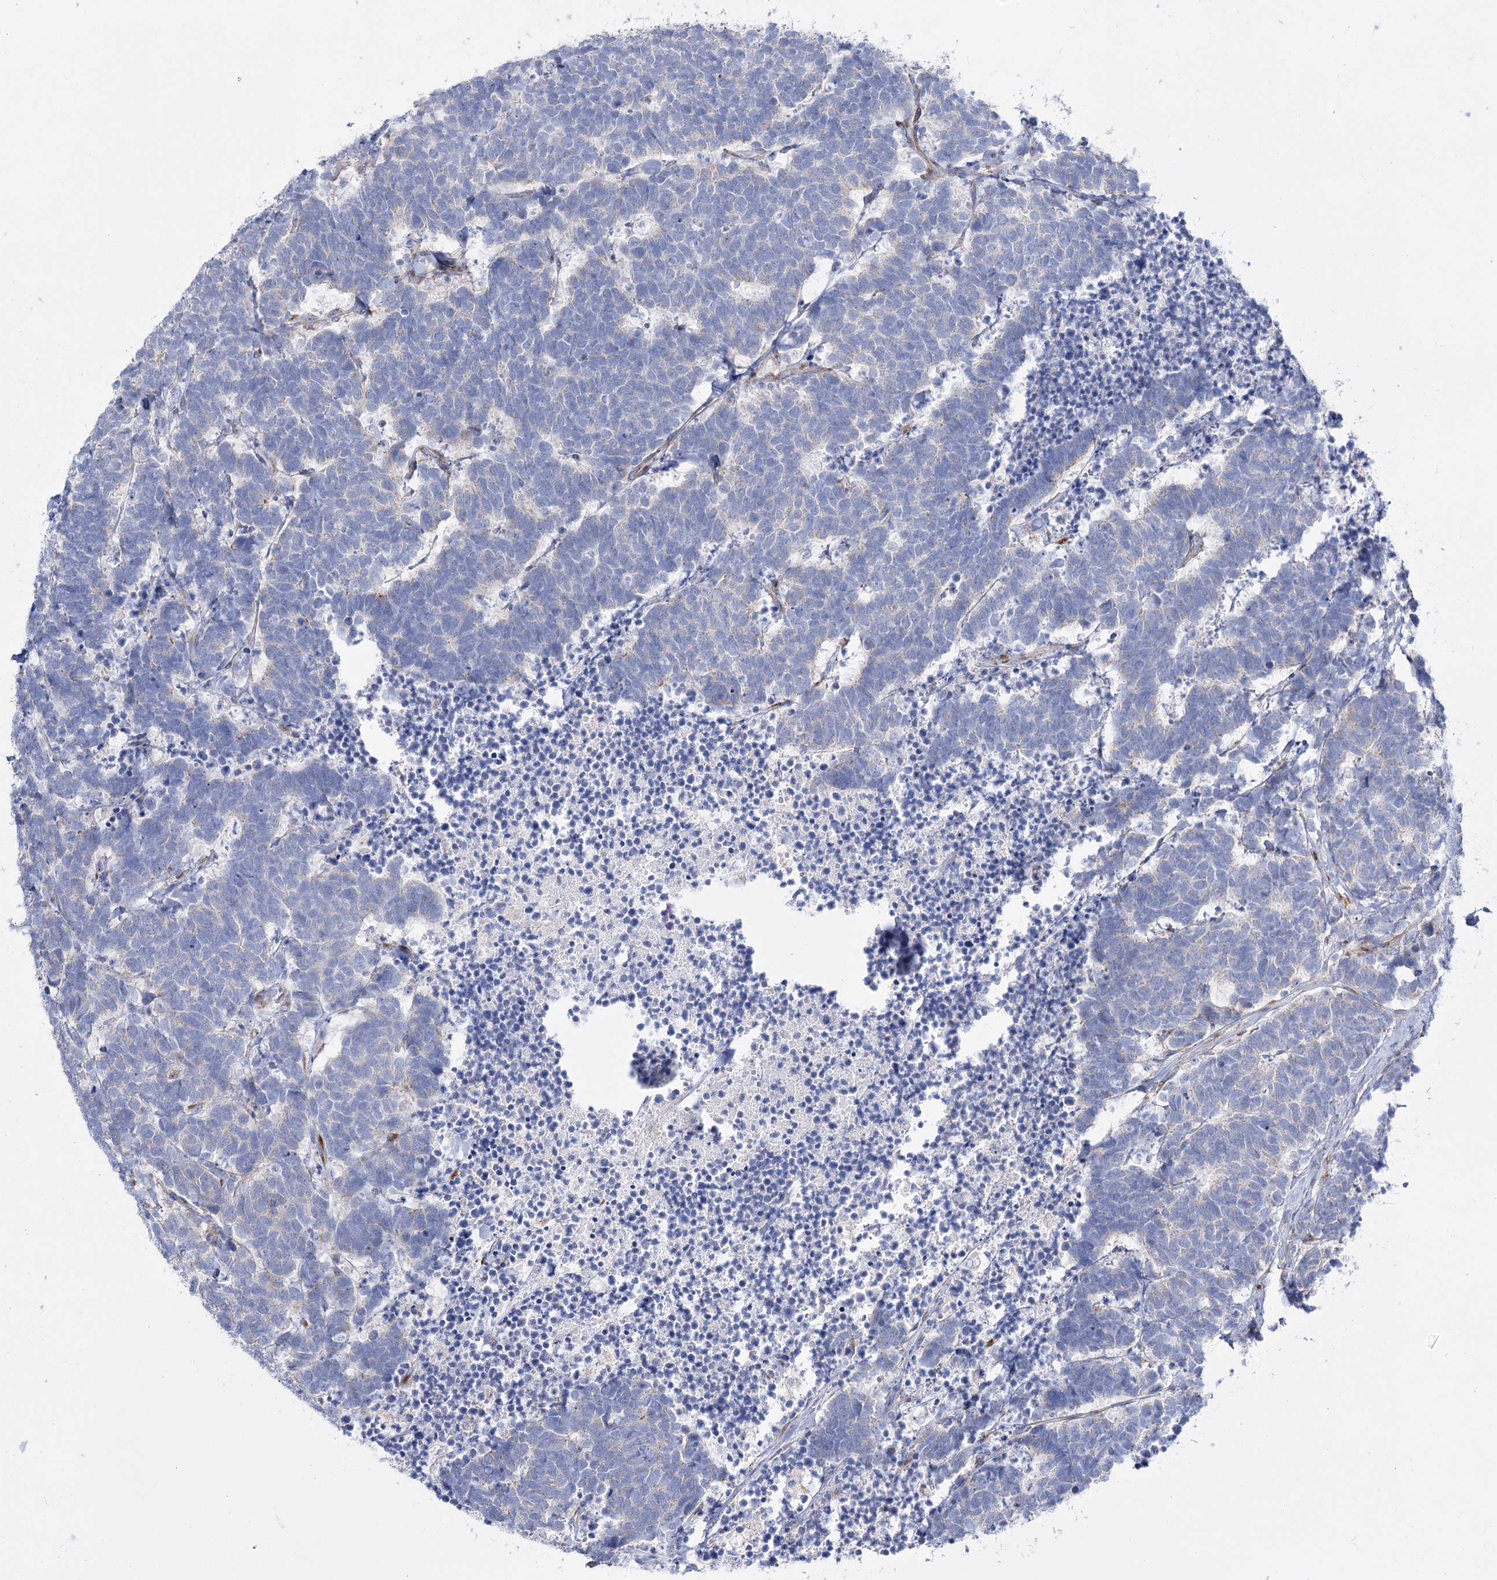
{"staining": {"intensity": "negative", "quantity": "none", "location": "none"}, "tissue": "carcinoid", "cell_type": "Tumor cells", "image_type": "cancer", "snomed": [{"axis": "morphology", "description": "Carcinoma, NOS"}, {"axis": "morphology", "description": "Carcinoid, malignant, NOS"}, {"axis": "topography", "description": "Urinary bladder"}], "caption": "This is a histopathology image of immunohistochemistry staining of carcinoma, which shows no expression in tumor cells.", "gene": "METTL5", "patient": {"sex": "male", "age": 57}}